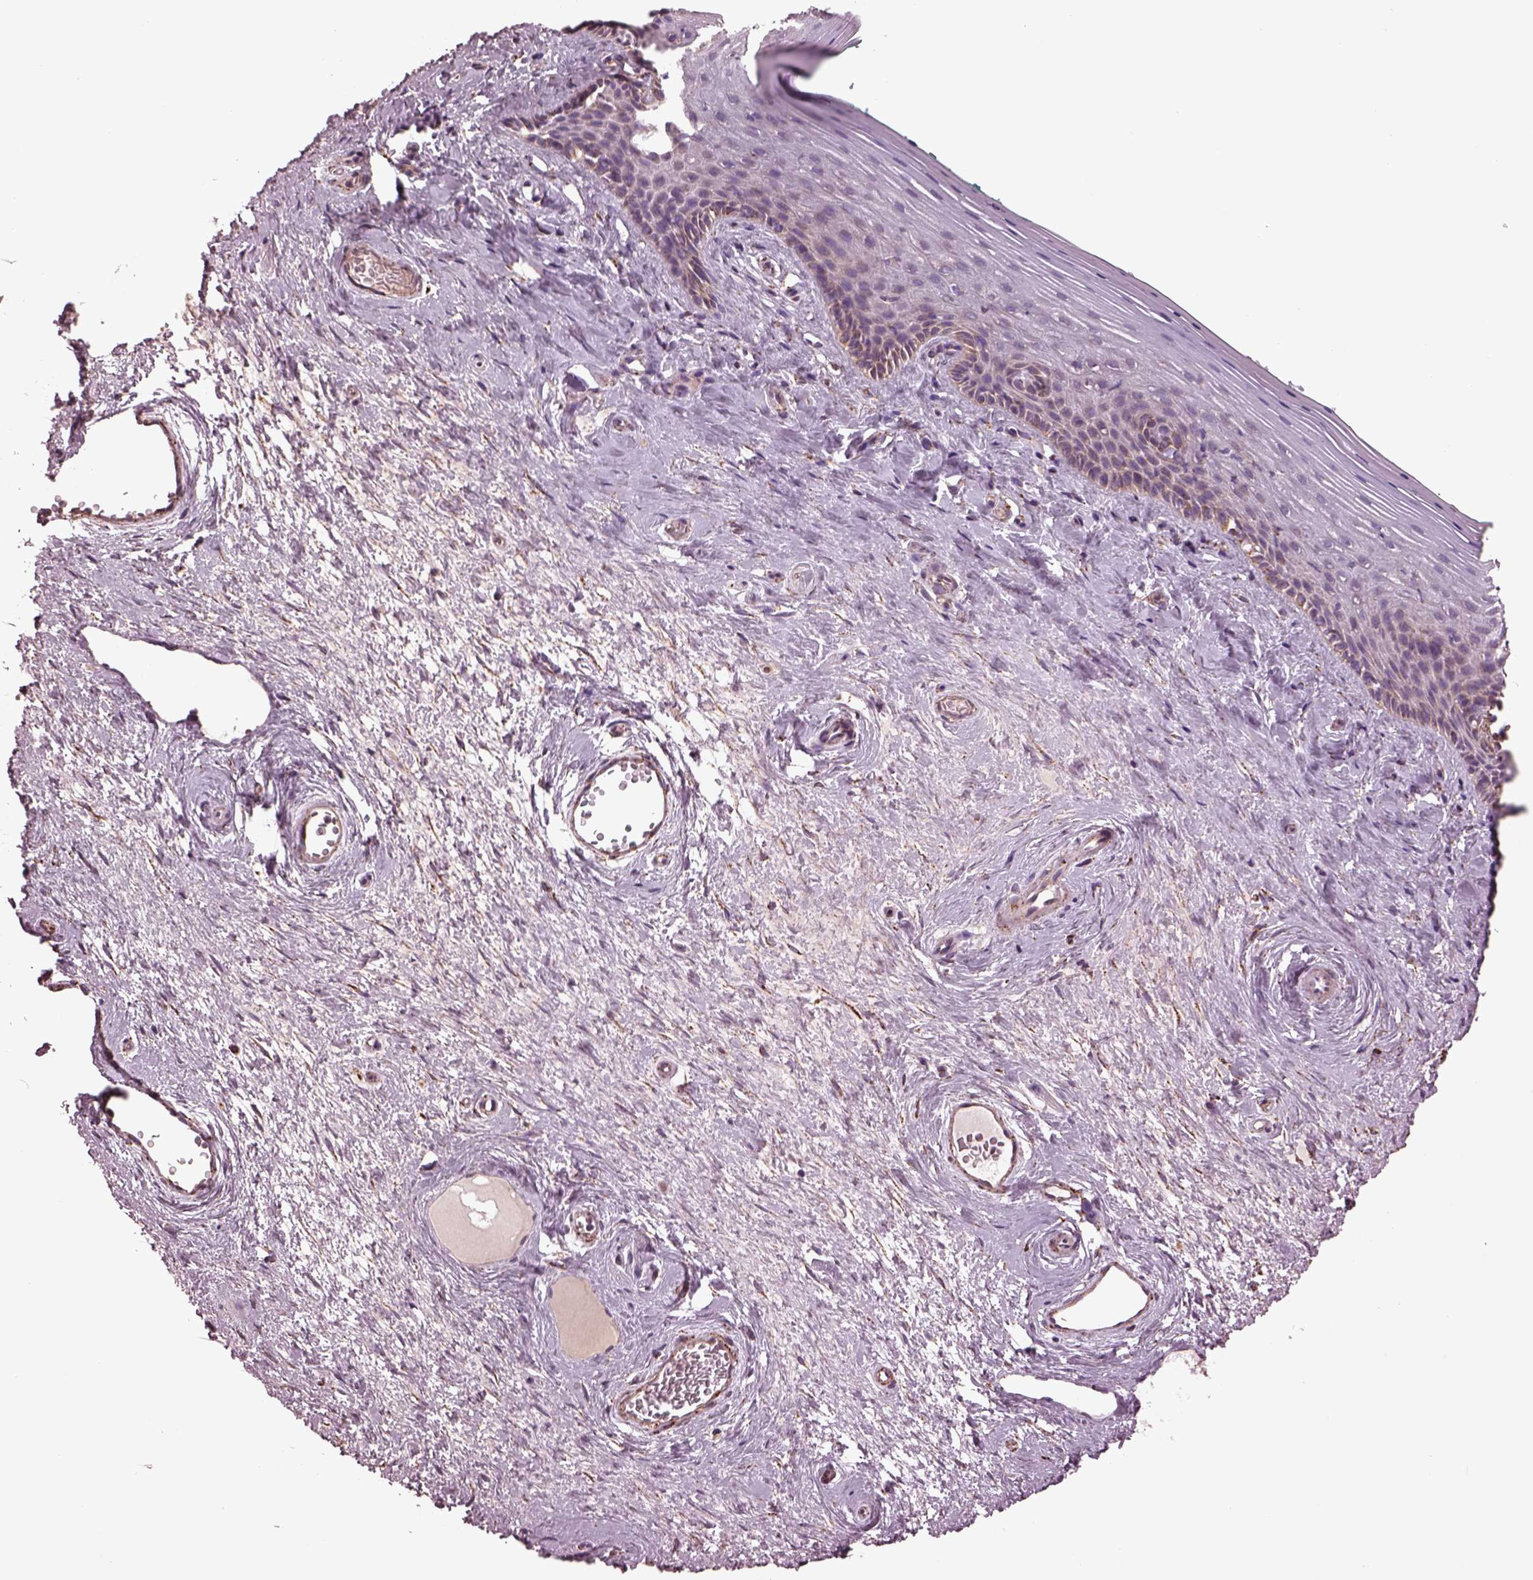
{"staining": {"intensity": "moderate", "quantity": "<25%", "location": "cytoplasmic/membranous"}, "tissue": "vagina", "cell_type": "Squamous epithelial cells", "image_type": "normal", "snomed": [{"axis": "morphology", "description": "Normal tissue, NOS"}, {"axis": "topography", "description": "Vagina"}], "caption": "Immunohistochemistry of unremarkable human vagina reveals low levels of moderate cytoplasmic/membranous staining in approximately <25% of squamous epithelial cells. The staining was performed using DAB (3,3'-diaminobenzidine), with brown indicating positive protein expression. Nuclei are stained blue with hematoxylin.", "gene": "TMEM254", "patient": {"sex": "female", "age": 45}}